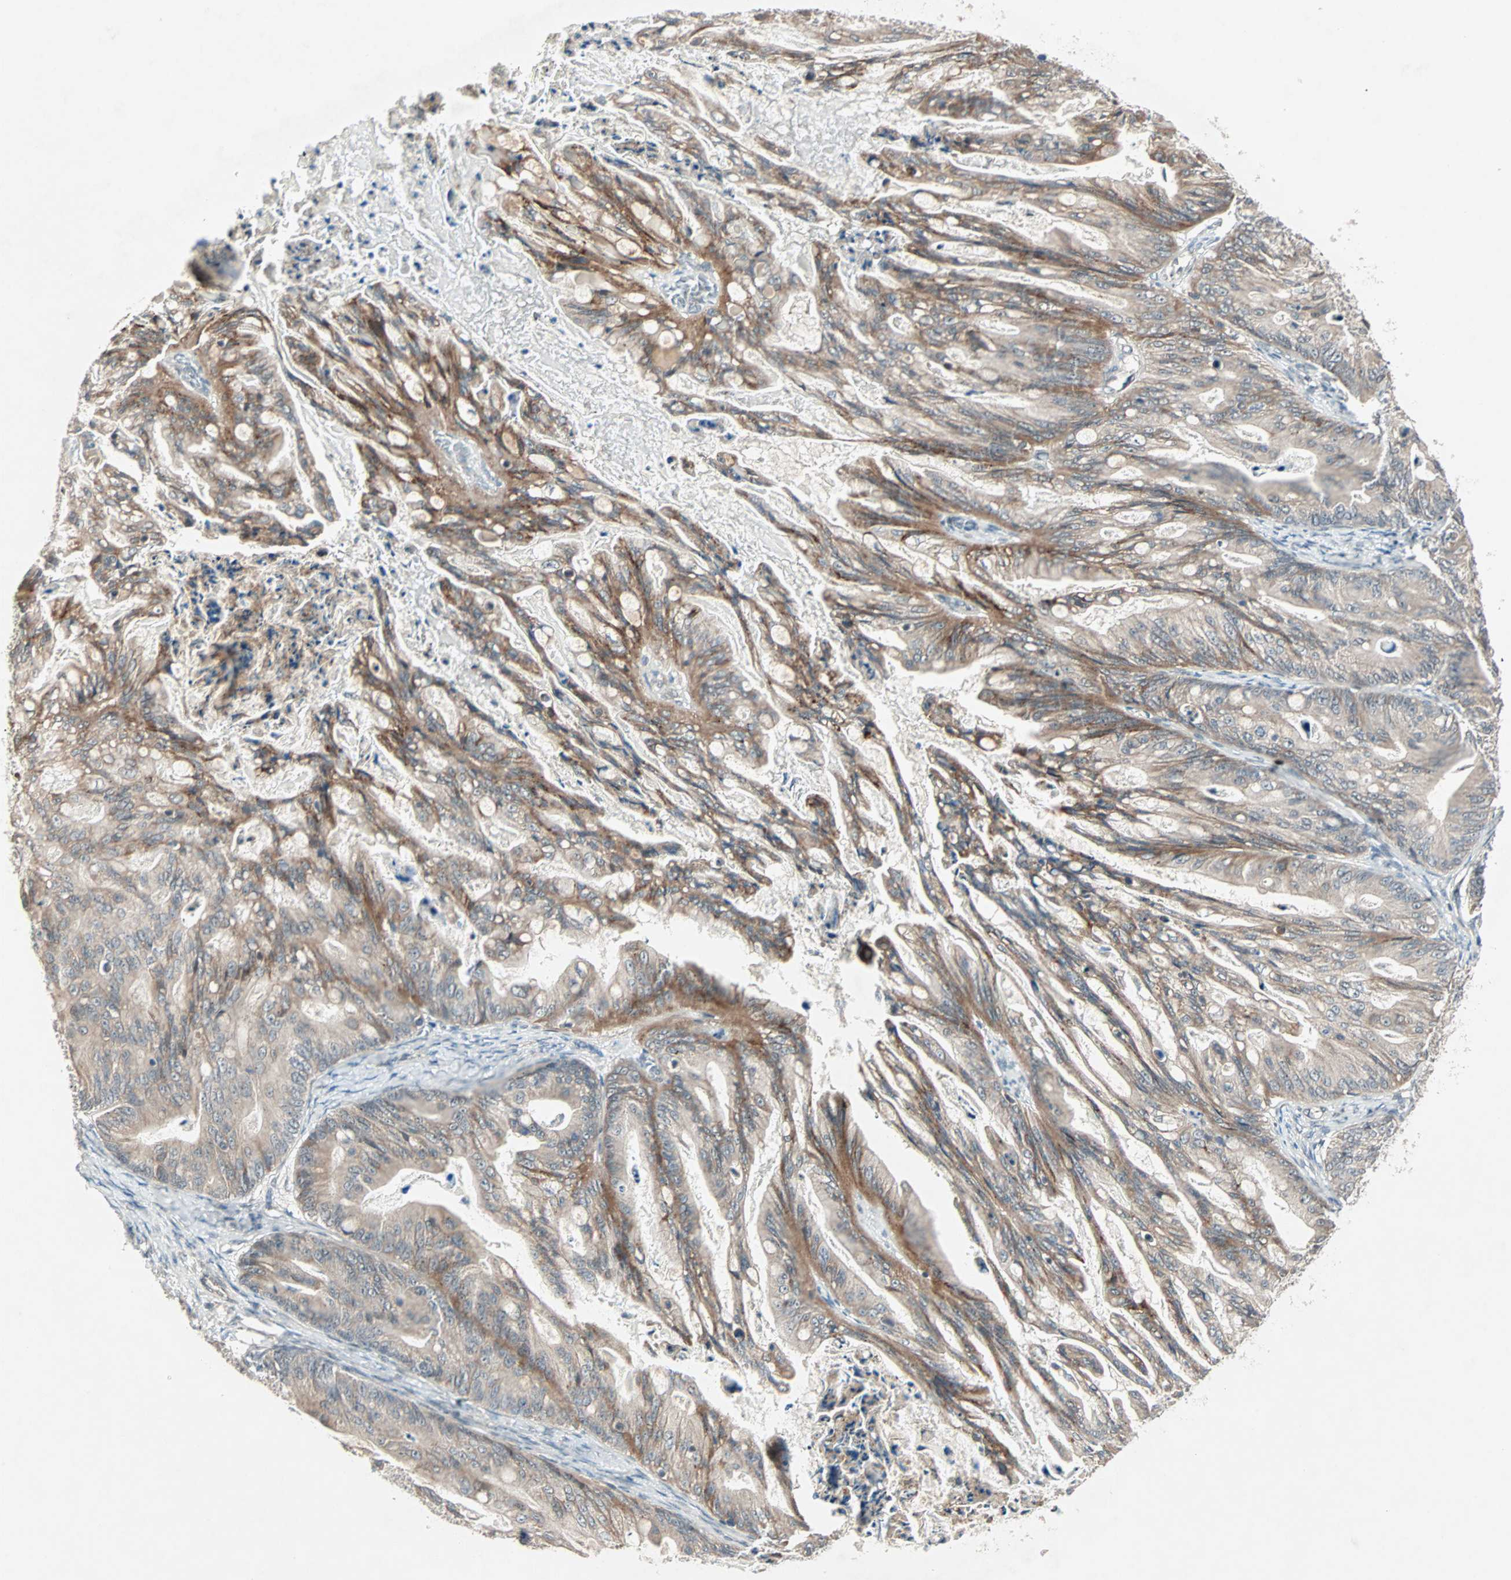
{"staining": {"intensity": "weak", "quantity": ">75%", "location": "cytoplasmic/membranous"}, "tissue": "ovarian cancer", "cell_type": "Tumor cells", "image_type": "cancer", "snomed": [{"axis": "morphology", "description": "Cystadenocarcinoma, mucinous, NOS"}, {"axis": "topography", "description": "Ovary"}], "caption": "Ovarian cancer stained with a brown dye demonstrates weak cytoplasmic/membranous positive staining in approximately >75% of tumor cells.", "gene": "PGBD1", "patient": {"sex": "female", "age": 37}}